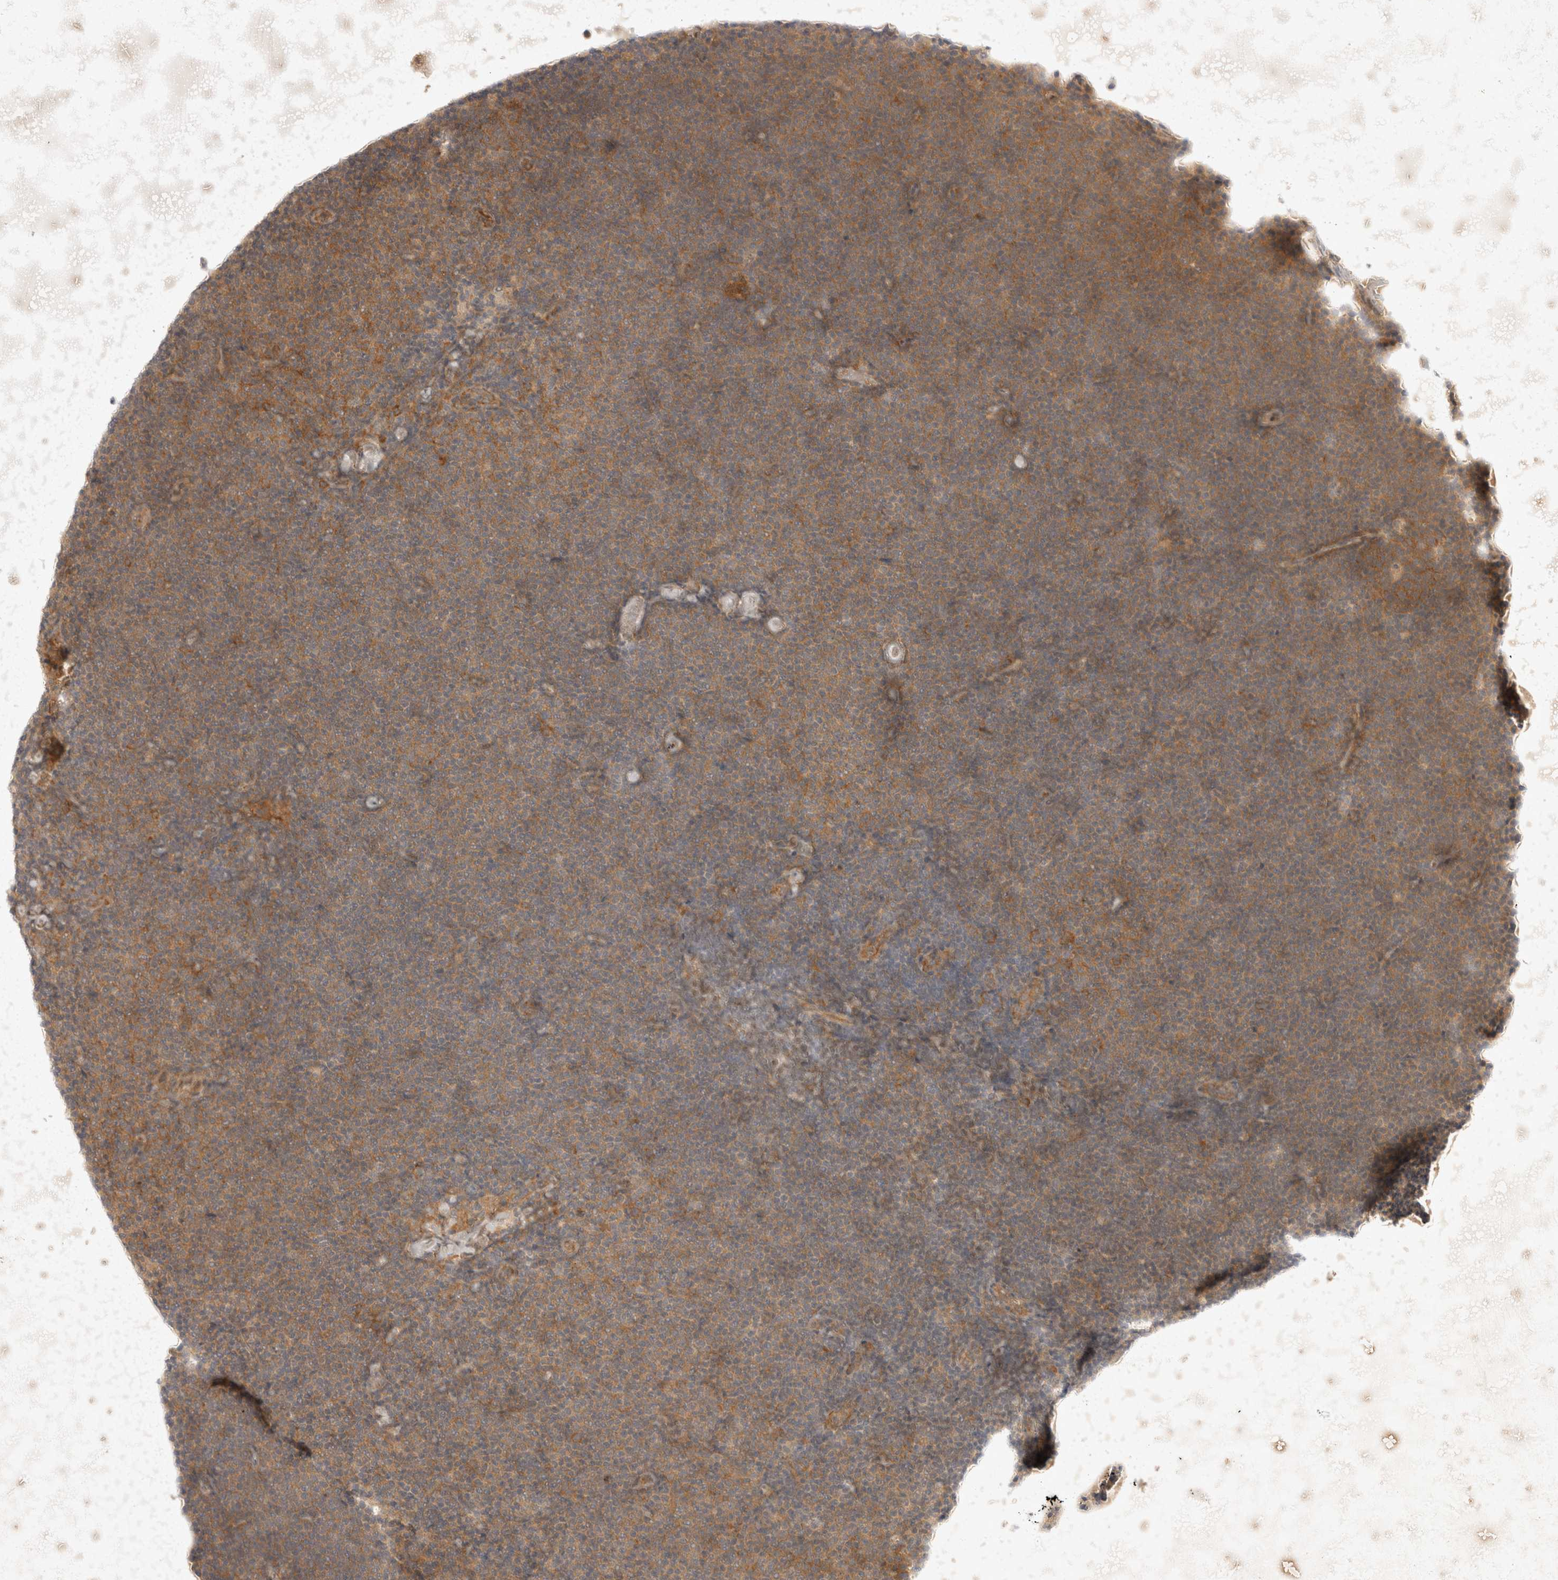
{"staining": {"intensity": "weak", "quantity": "25%-75%", "location": "cytoplasmic/membranous"}, "tissue": "lymphoma", "cell_type": "Tumor cells", "image_type": "cancer", "snomed": [{"axis": "morphology", "description": "Malignant lymphoma, non-Hodgkin's type, Low grade"}, {"axis": "topography", "description": "Lymph node"}], "caption": "The immunohistochemical stain shows weak cytoplasmic/membranous staining in tumor cells of low-grade malignant lymphoma, non-Hodgkin's type tissue. The protein is stained brown, and the nuclei are stained in blue (DAB IHC with brightfield microscopy, high magnification).", "gene": "EIF4G3", "patient": {"sex": "female", "age": 53}}